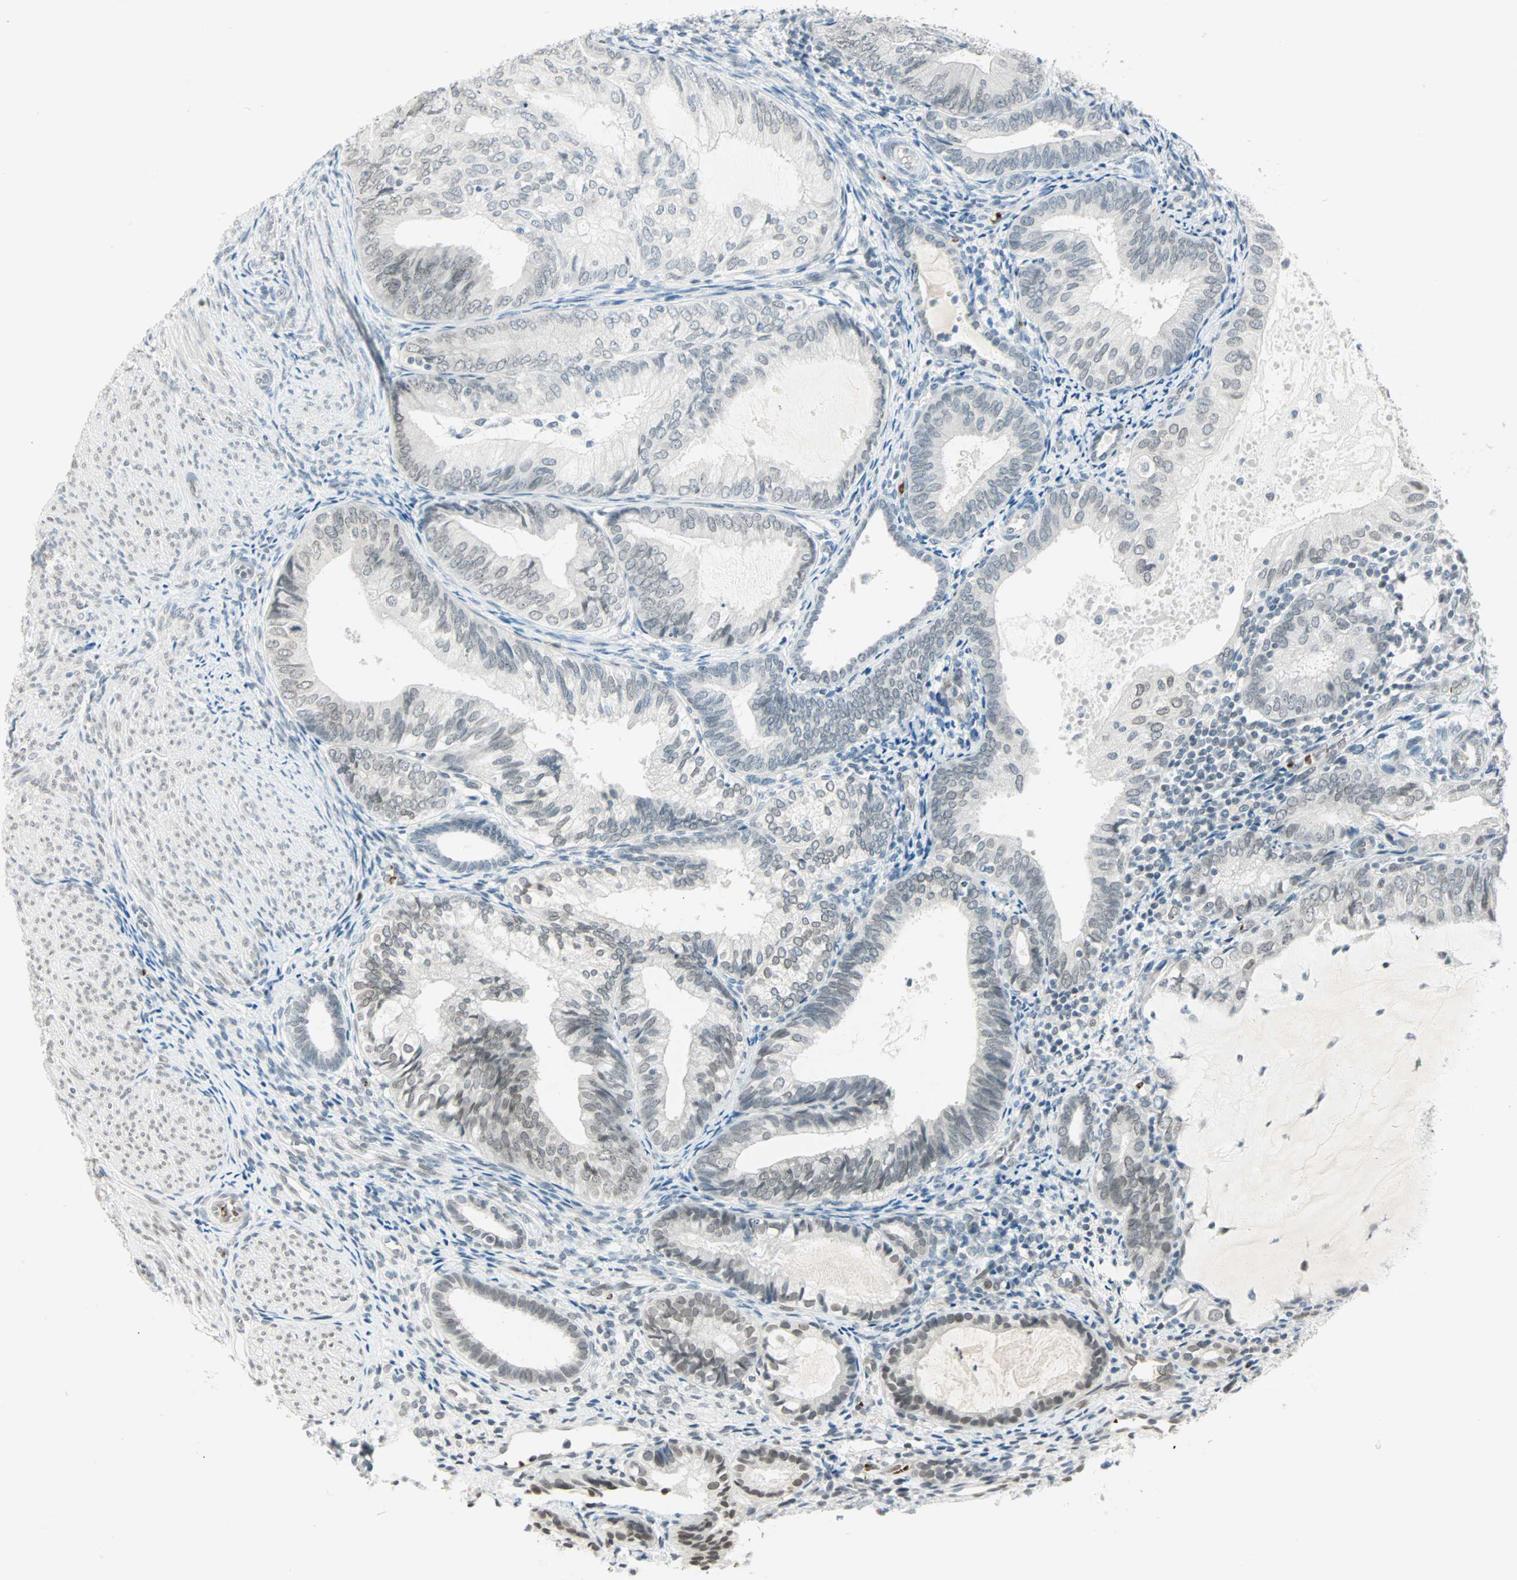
{"staining": {"intensity": "negative", "quantity": "none", "location": "none"}, "tissue": "endometrial cancer", "cell_type": "Tumor cells", "image_type": "cancer", "snomed": [{"axis": "morphology", "description": "Adenocarcinoma, NOS"}, {"axis": "topography", "description": "Endometrium"}], "caption": "DAB immunohistochemical staining of human endometrial cancer (adenocarcinoma) demonstrates no significant staining in tumor cells.", "gene": "BCAN", "patient": {"sex": "female", "age": 81}}